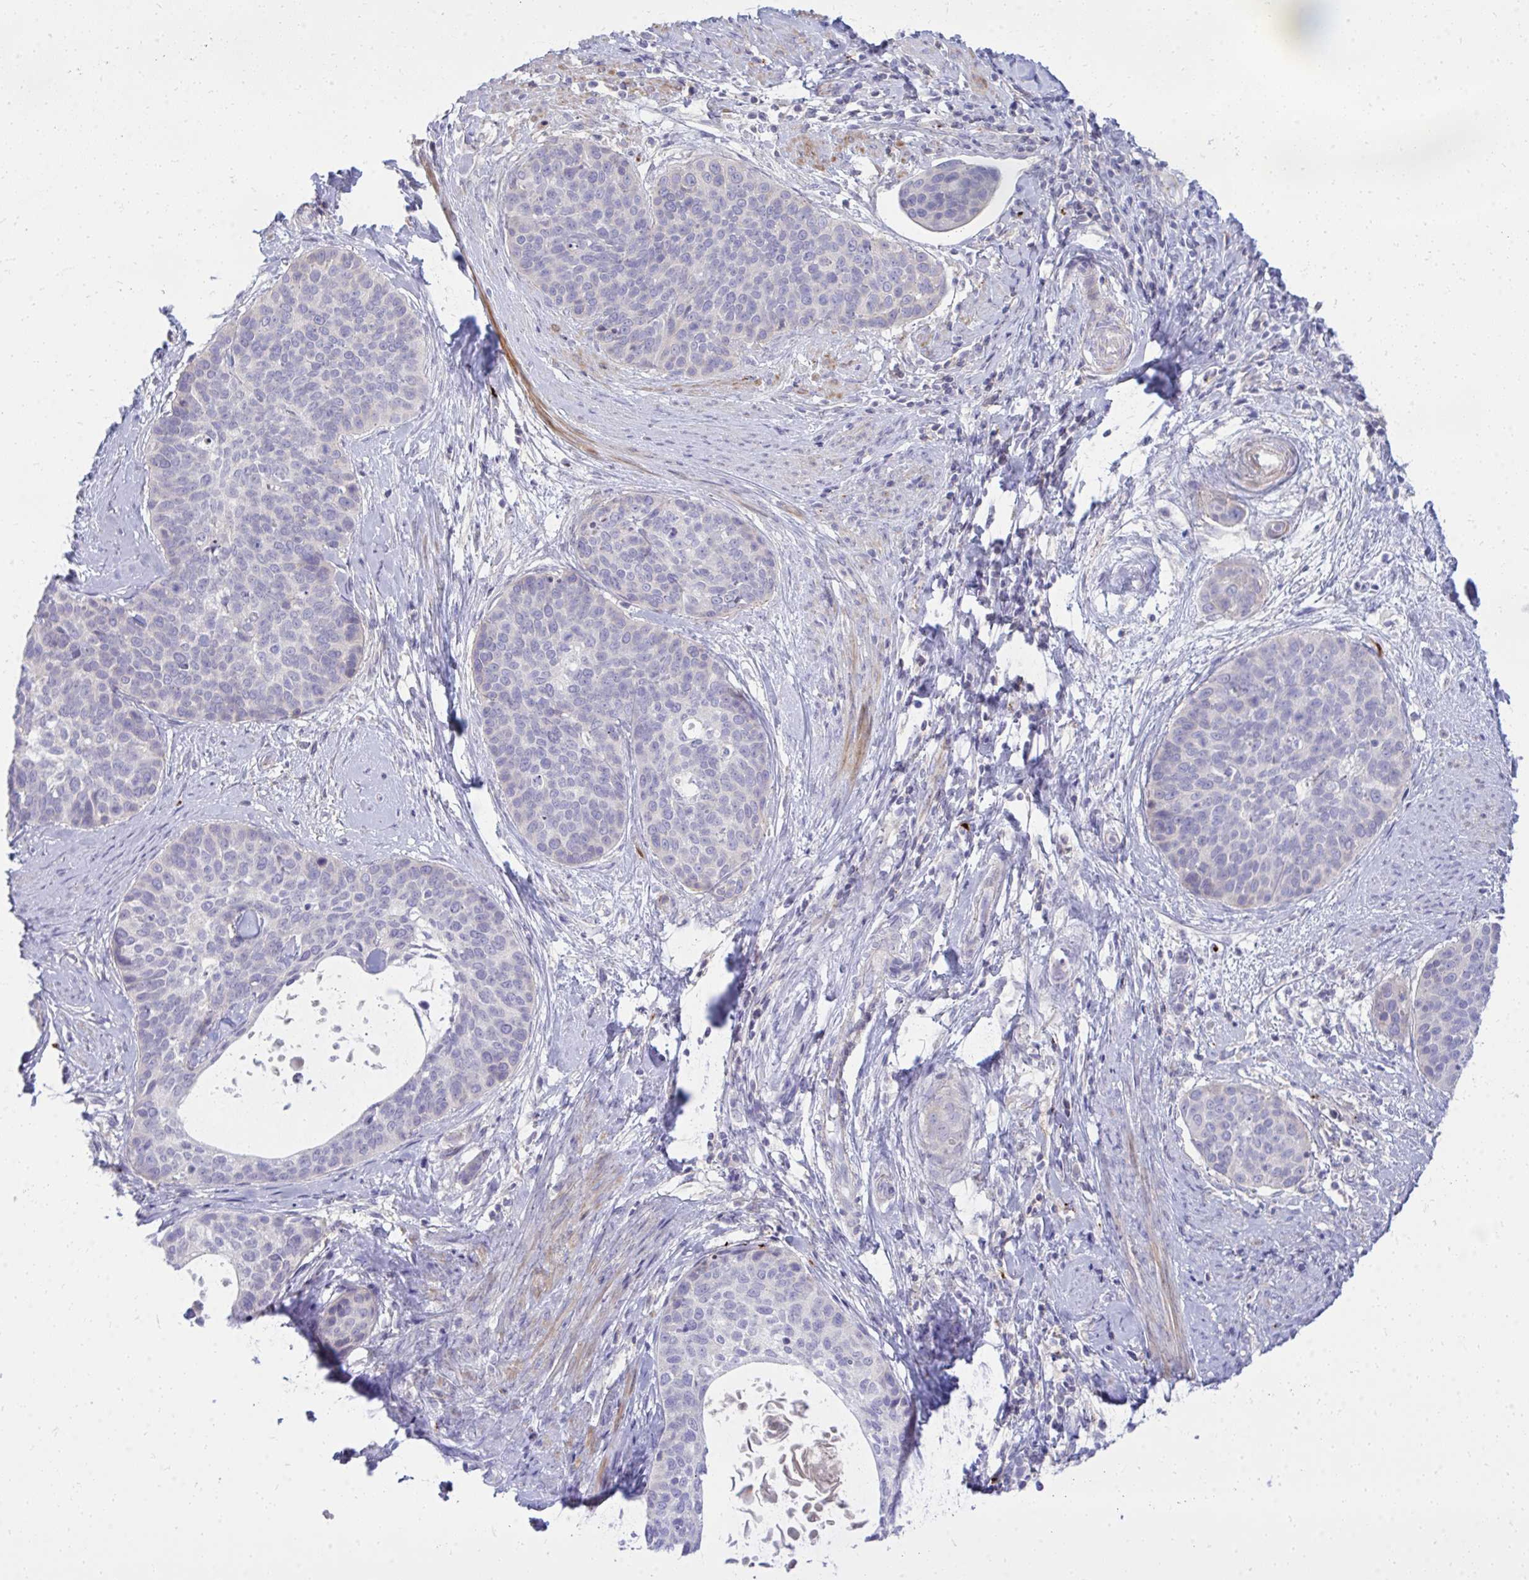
{"staining": {"intensity": "negative", "quantity": "none", "location": "none"}, "tissue": "cervical cancer", "cell_type": "Tumor cells", "image_type": "cancer", "snomed": [{"axis": "morphology", "description": "Squamous cell carcinoma, NOS"}, {"axis": "topography", "description": "Cervix"}], "caption": "Tumor cells show no significant protein staining in cervical cancer (squamous cell carcinoma). (DAB immunohistochemistry with hematoxylin counter stain).", "gene": "TP53I11", "patient": {"sex": "female", "age": 69}}